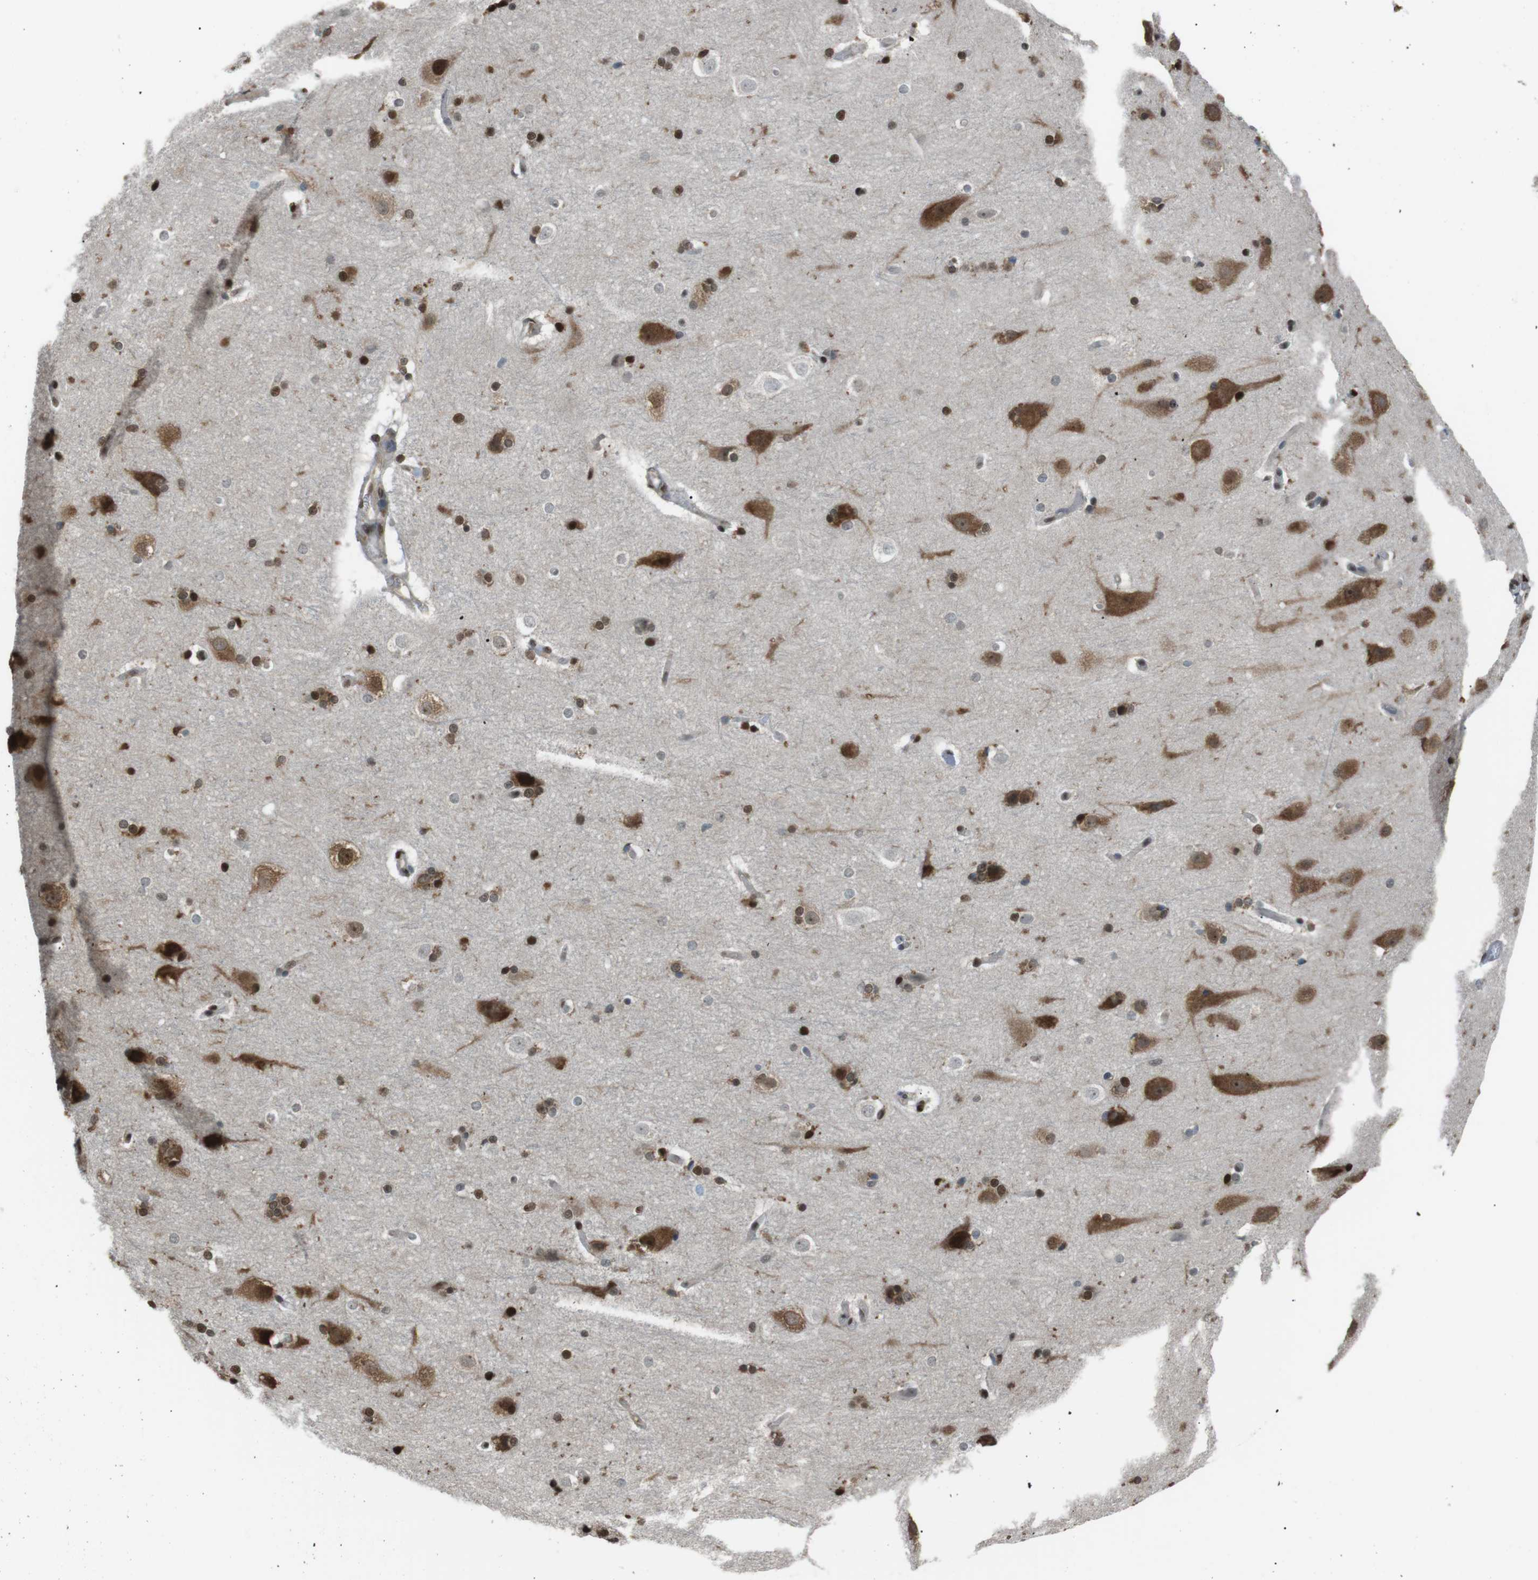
{"staining": {"intensity": "moderate", "quantity": "25%-75%", "location": "cytoplasmic/membranous,nuclear"}, "tissue": "hippocampus", "cell_type": "Glial cells", "image_type": "normal", "snomed": [{"axis": "morphology", "description": "Normal tissue, NOS"}, {"axis": "topography", "description": "Hippocampus"}], "caption": "DAB immunohistochemical staining of benign human hippocampus demonstrates moderate cytoplasmic/membranous,nuclear protein positivity in about 25%-75% of glial cells. (Brightfield microscopy of DAB IHC at high magnification).", "gene": "SRPK2", "patient": {"sex": "female", "age": 19}}